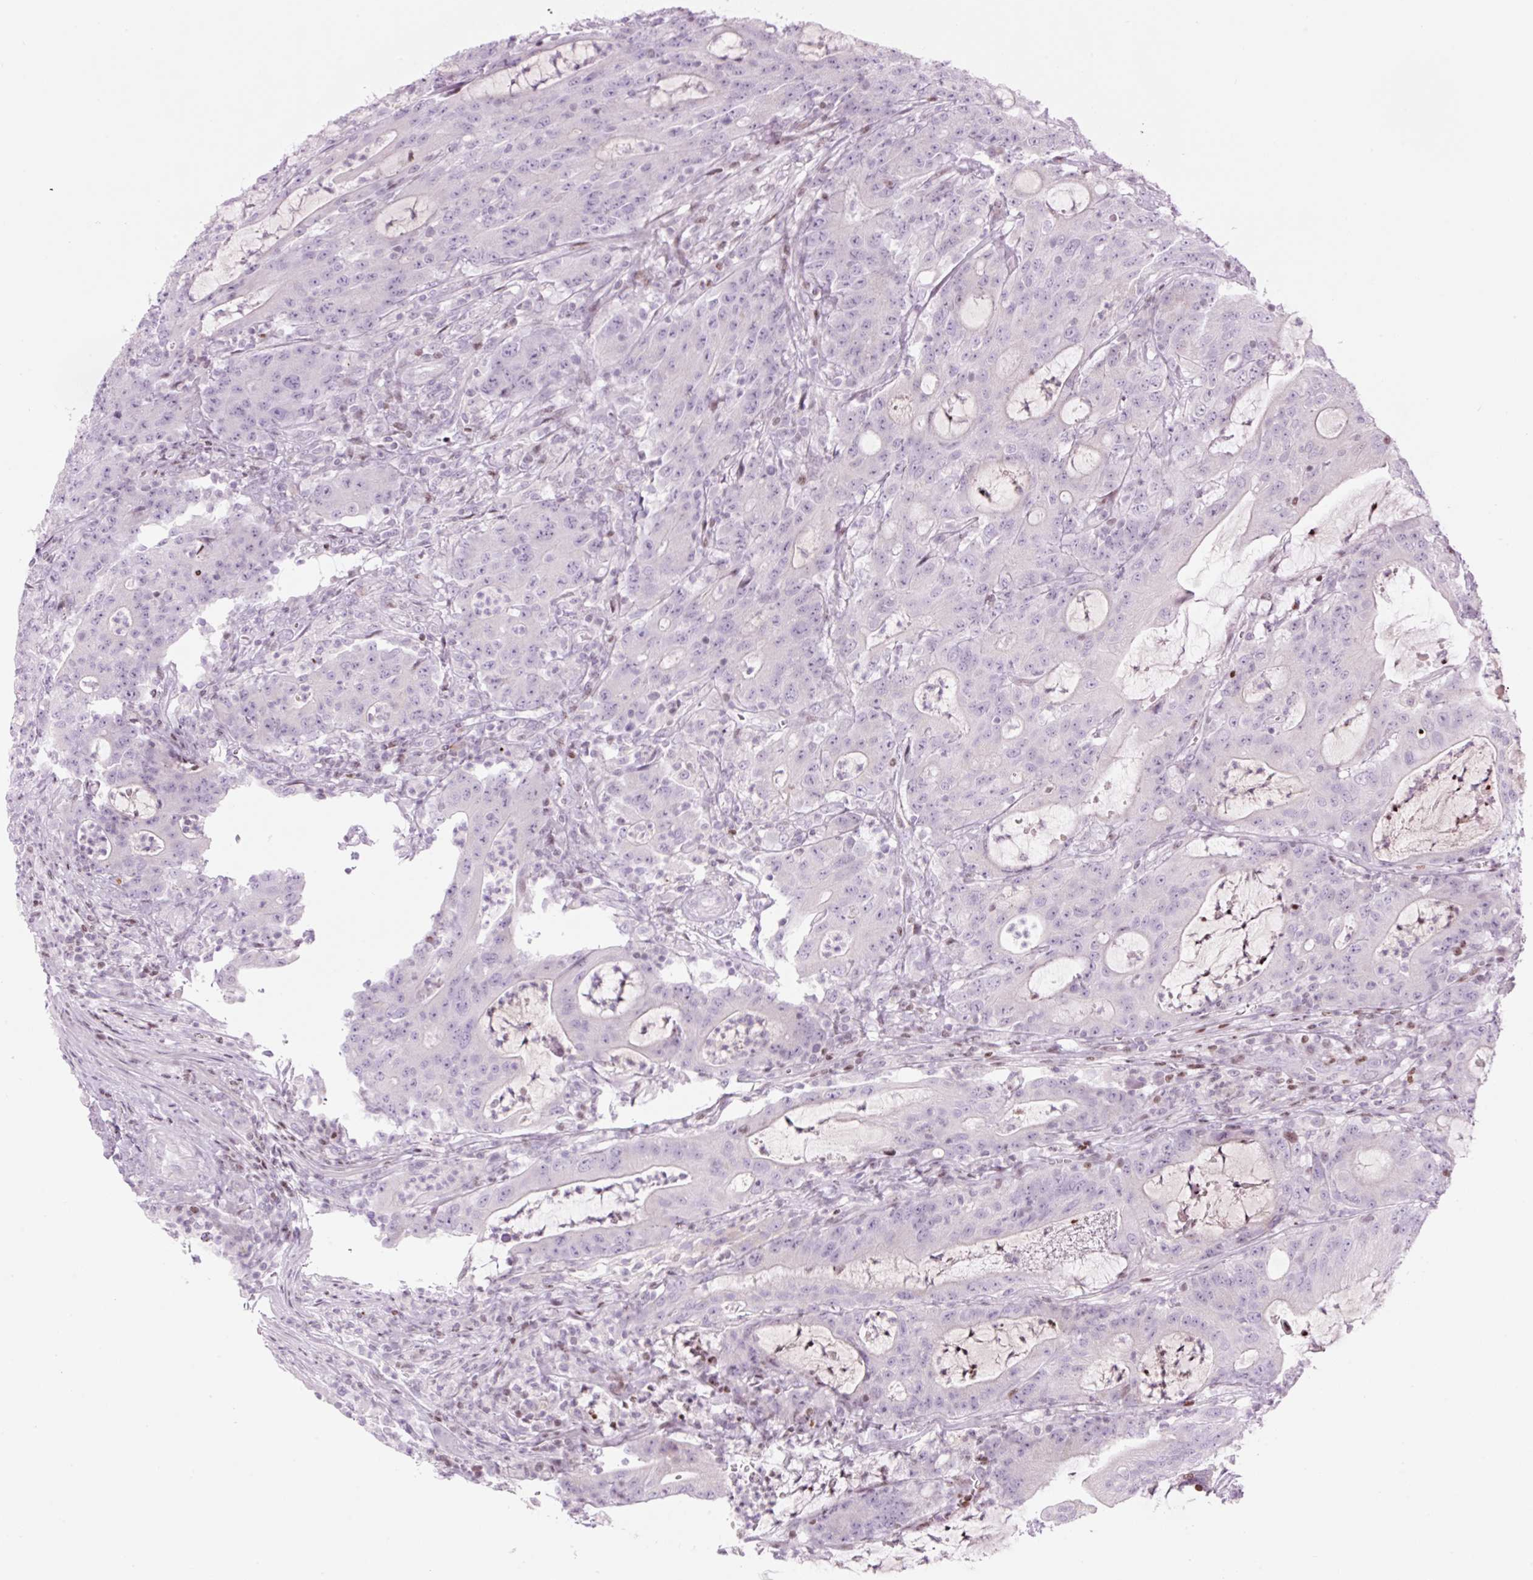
{"staining": {"intensity": "weak", "quantity": "<25%", "location": "nuclear"}, "tissue": "colorectal cancer", "cell_type": "Tumor cells", "image_type": "cancer", "snomed": [{"axis": "morphology", "description": "Adenocarcinoma, NOS"}, {"axis": "topography", "description": "Colon"}], "caption": "Adenocarcinoma (colorectal) was stained to show a protein in brown. There is no significant staining in tumor cells. The staining was performed using DAB to visualize the protein expression in brown, while the nuclei were stained in blue with hematoxylin (Magnification: 20x).", "gene": "TMEM177", "patient": {"sex": "male", "age": 83}}